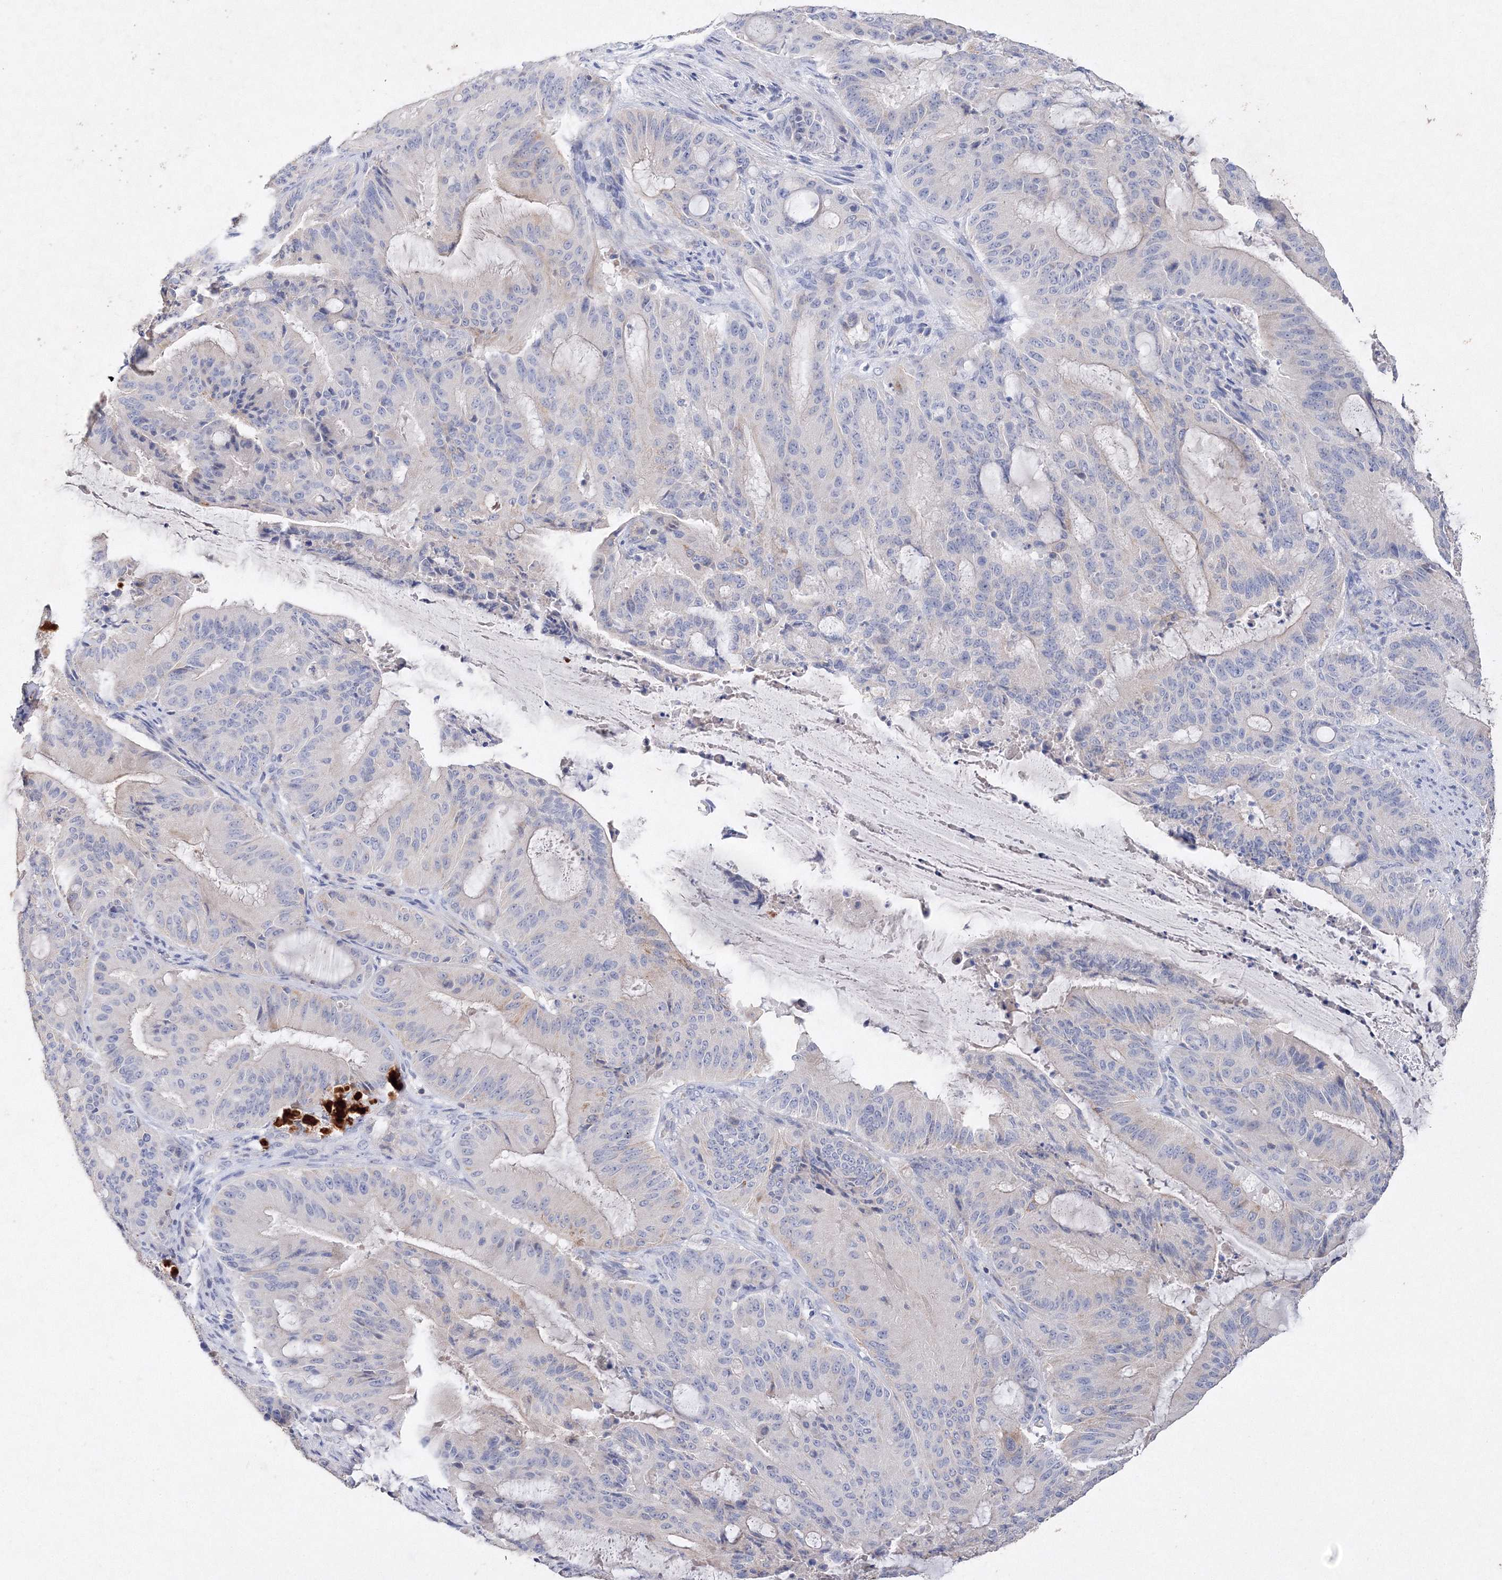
{"staining": {"intensity": "negative", "quantity": "none", "location": "none"}, "tissue": "liver cancer", "cell_type": "Tumor cells", "image_type": "cancer", "snomed": [{"axis": "morphology", "description": "Normal tissue, NOS"}, {"axis": "morphology", "description": "Cholangiocarcinoma"}, {"axis": "topography", "description": "Liver"}, {"axis": "topography", "description": "Peripheral nerve tissue"}], "caption": "This is an immunohistochemistry photomicrograph of human liver cholangiocarcinoma. There is no staining in tumor cells.", "gene": "GLS", "patient": {"sex": "female", "age": 73}}